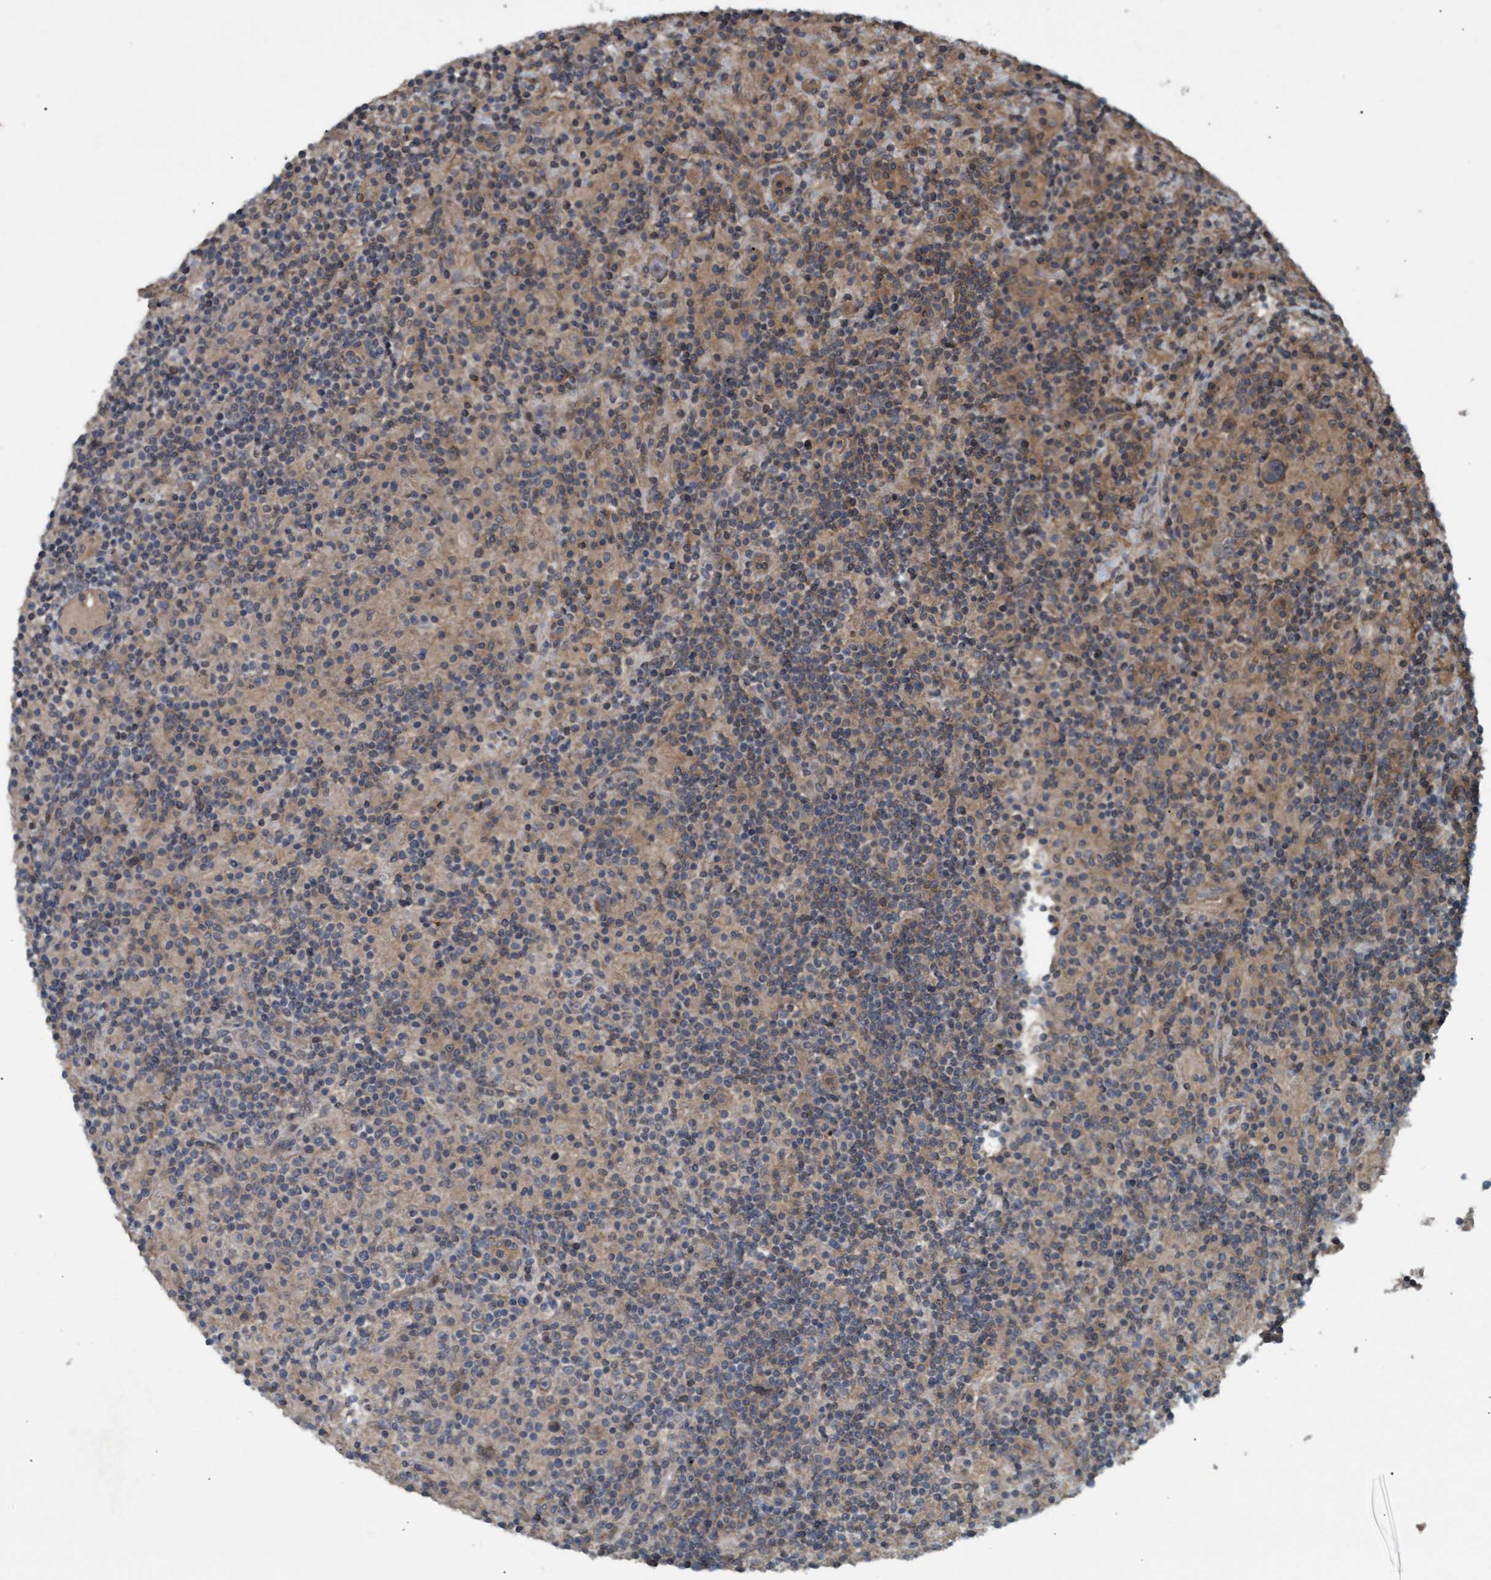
{"staining": {"intensity": "weak", "quantity": "25%-75%", "location": "cytoplasmic/membranous"}, "tissue": "lymphoma", "cell_type": "Tumor cells", "image_type": "cancer", "snomed": [{"axis": "morphology", "description": "Hodgkin's disease, NOS"}, {"axis": "topography", "description": "Lymph node"}], "caption": "A high-resolution photomicrograph shows IHC staining of lymphoma, which demonstrates weak cytoplasmic/membranous staining in about 25%-75% of tumor cells. Using DAB (brown) and hematoxylin (blue) stains, captured at high magnification using brightfield microscopy.", "gene": "GGT6", "patient": {"sex": "male", "age": 70}}